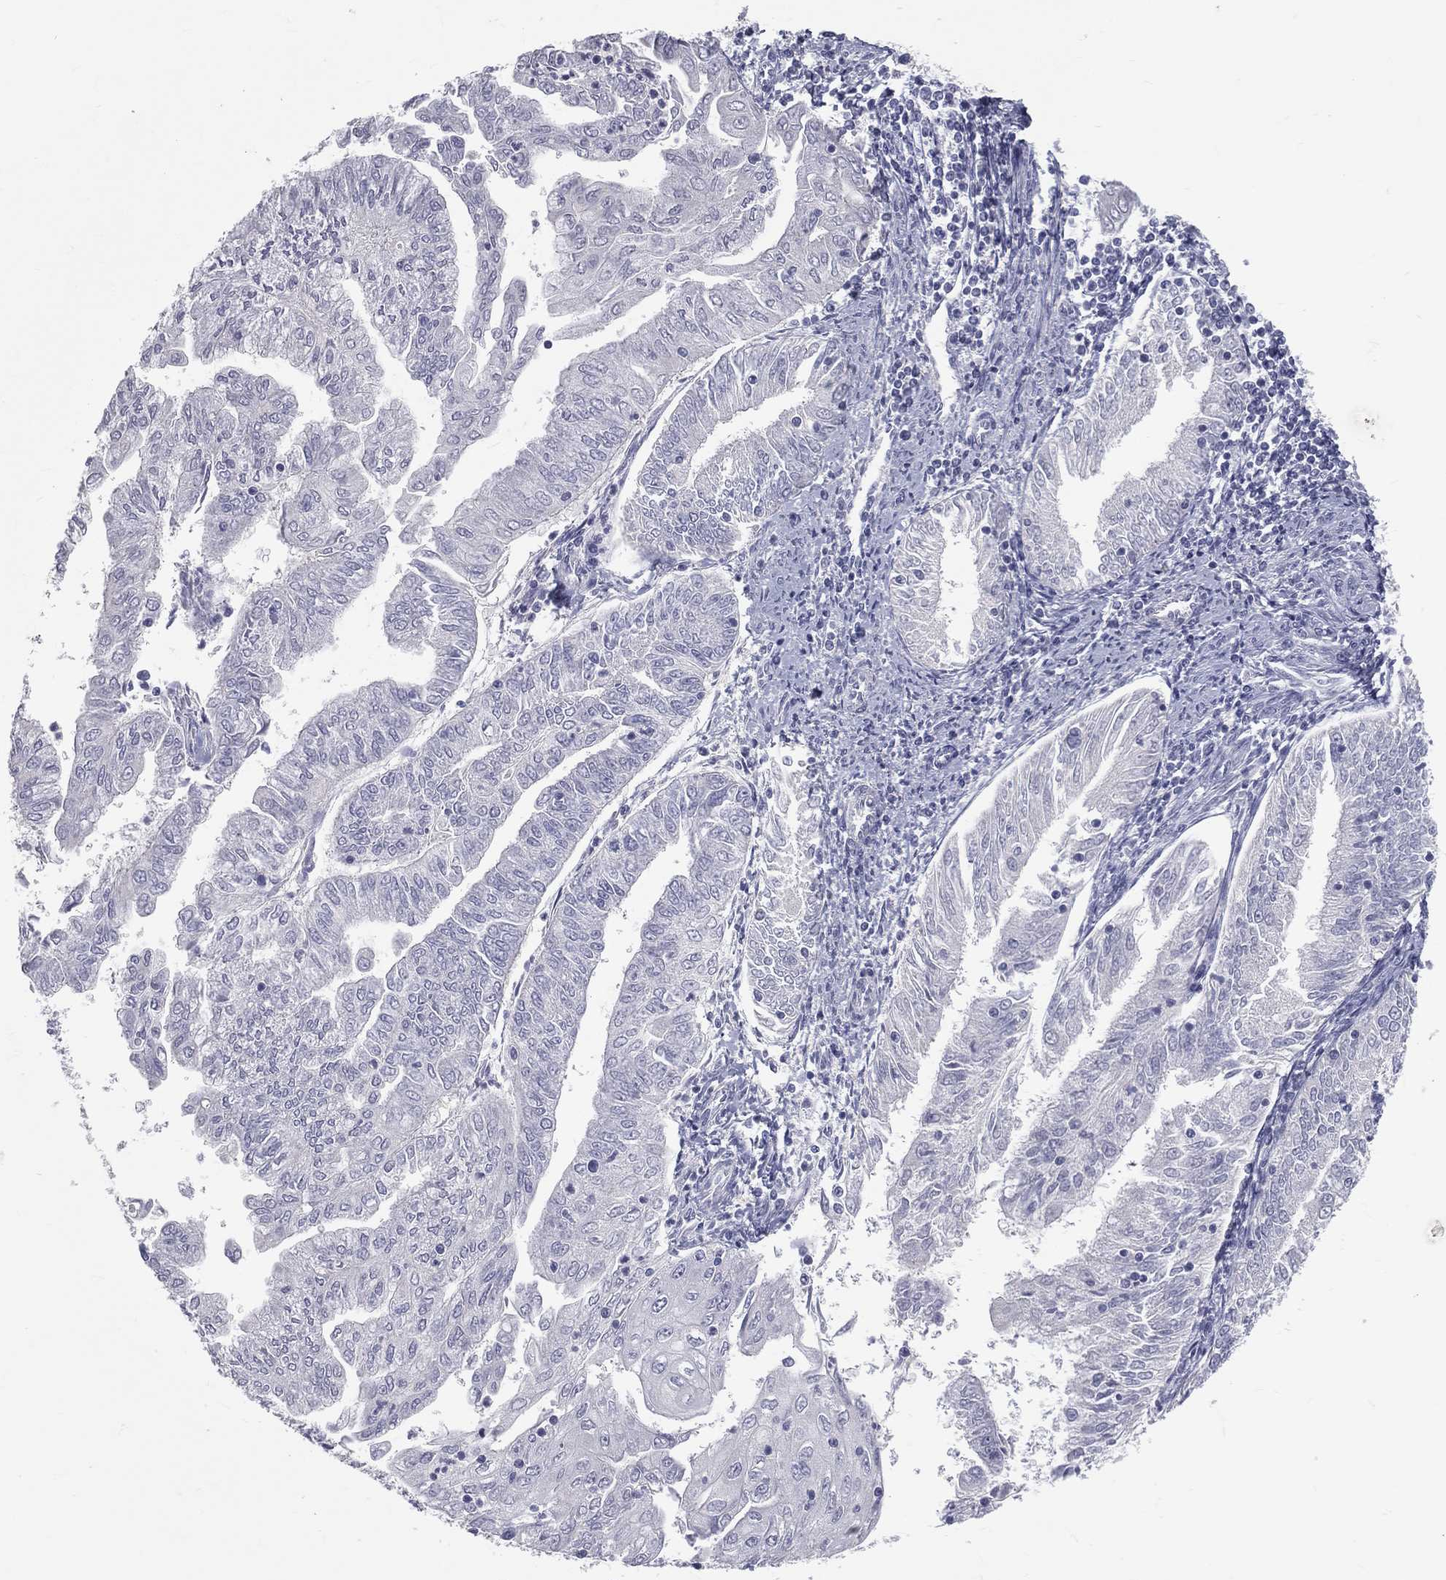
{"staining": {"intensity": "negative", "quantity": "none", "location": "none"}, "tissue": "endometrial cancer", "cell_type": "Tumor cells", "image_type": "cancer", "snomed": [{"axis": "morphology", "description": "Adenocarcinoma, NOS"}, {"axis": "topography", "description": "Endometrium"}], "caption": "Tumor cells are negative for brown protein staining in endometrial cancer.", "gene": "TFPI2", "patient": {"sex": "female", "age": 56}}